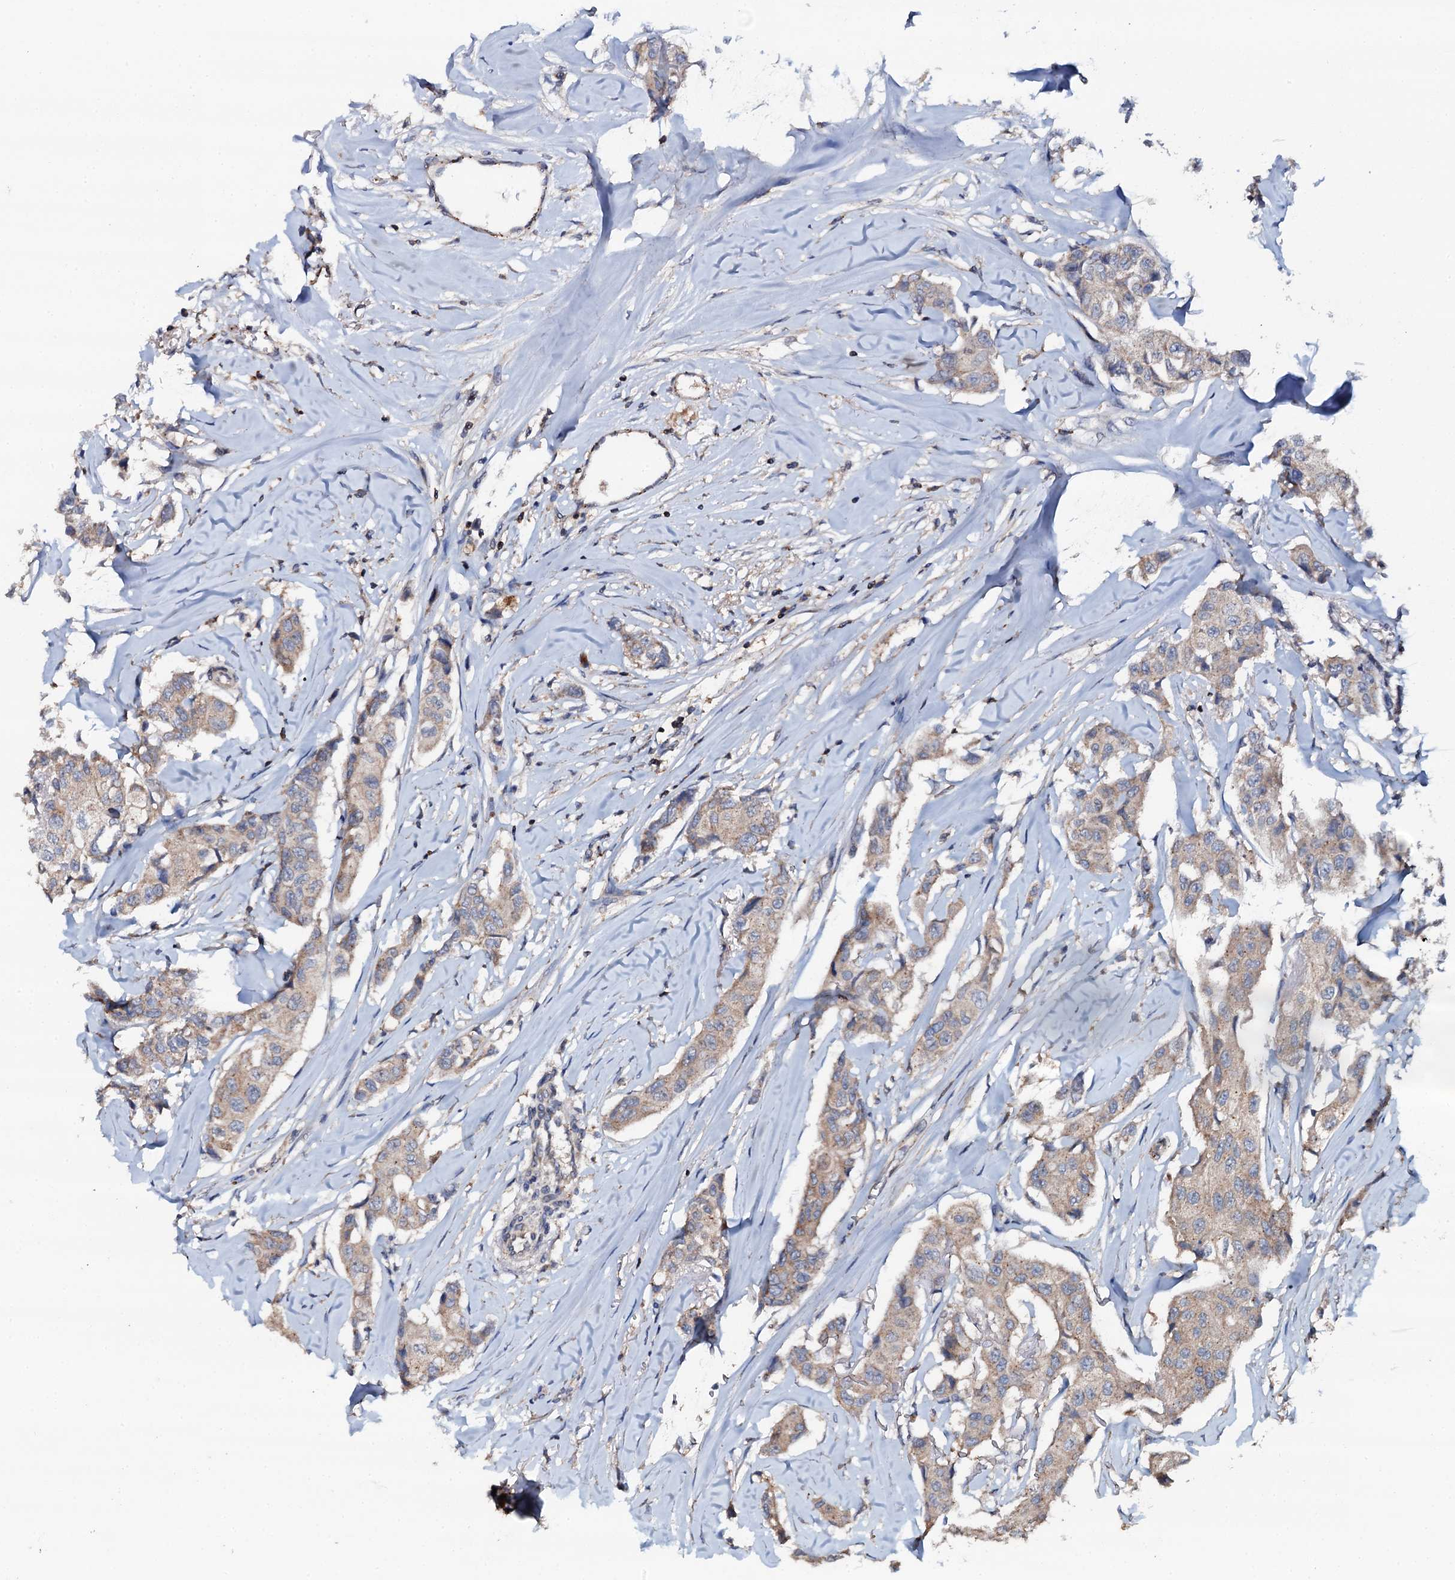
{"staining": {"intensity": "weak", "quantity": ">75%", "location": "cytoplasmic/membranous"}, "tissue": "breast cancer", "cell_type": "Tumor cells", "image_type": "cancer", "snomed": [{"axis": "morphology", "description": "Duct carcinoma"}, {"axis": "topography", "description": "Breast"}], "caption": "Human breast intraductal carcinoma stained with a protein marker demonstrates weak staining in tumor cells.", "gene": "GRK2", "patient": {"sex": "female", "age": 80}}